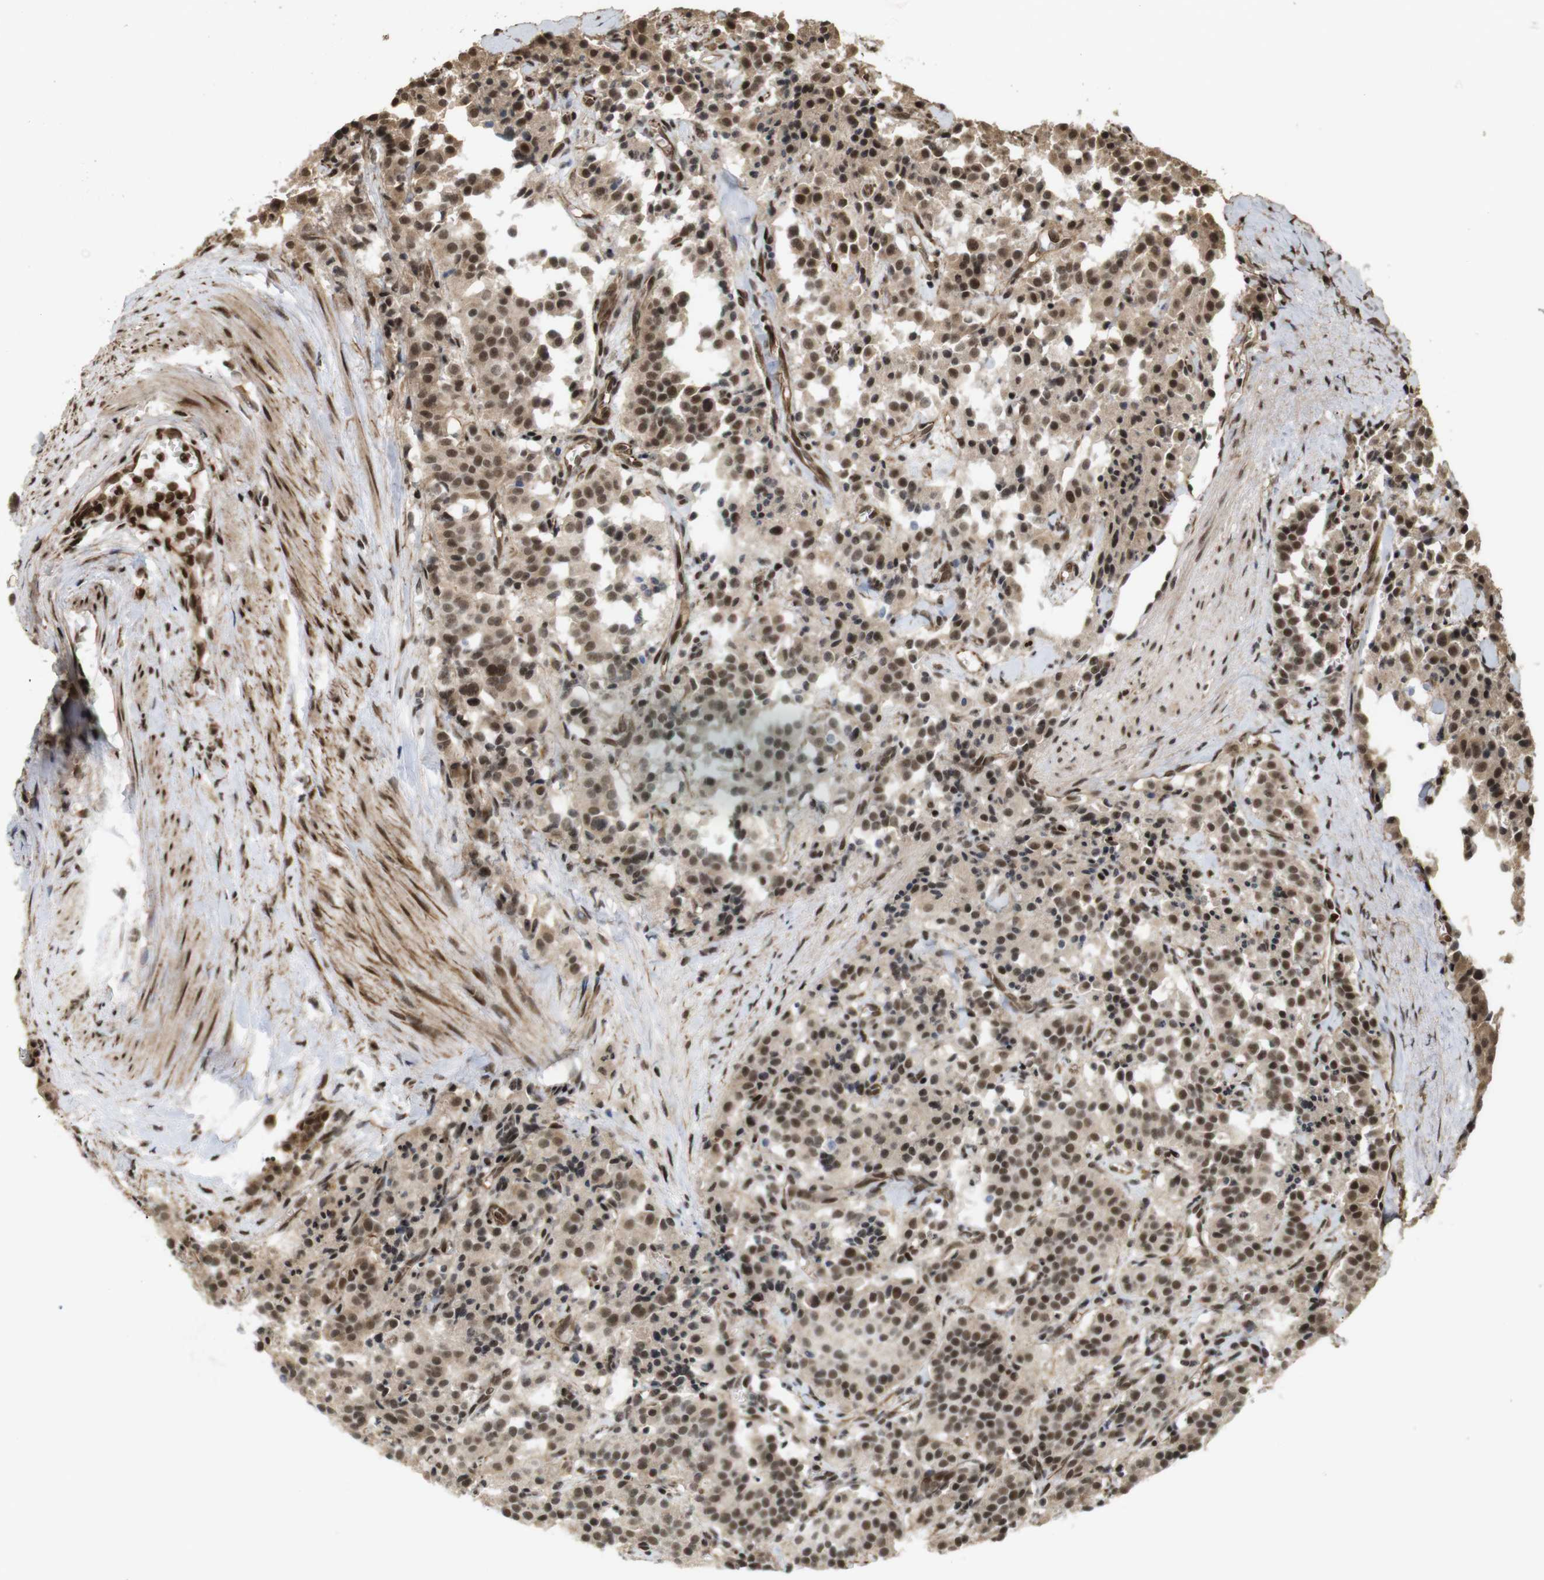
{"staining": {"intensity": "moderate", "quantity": ">75%", "location": "cytoplasmic/membranous,nuclear"}, "tissue": "carcinoid", "cell_type": "Tumor cells", "image_type": "cancer", "snomed": [{"axis": "morphology", "description": "Carcinoid, malignant, NOS"}, {"axis": "topography", "description": "Lung"}], "caption": "Carcinoid (malignant) tissue demonstrates moderate cytoplasmic/membranous and nuclear staining in about >75% of tumor cells, visualized by immunohistochemistry.", "gene": "SP2", "patient": {"sex": "male", "age": 30}}